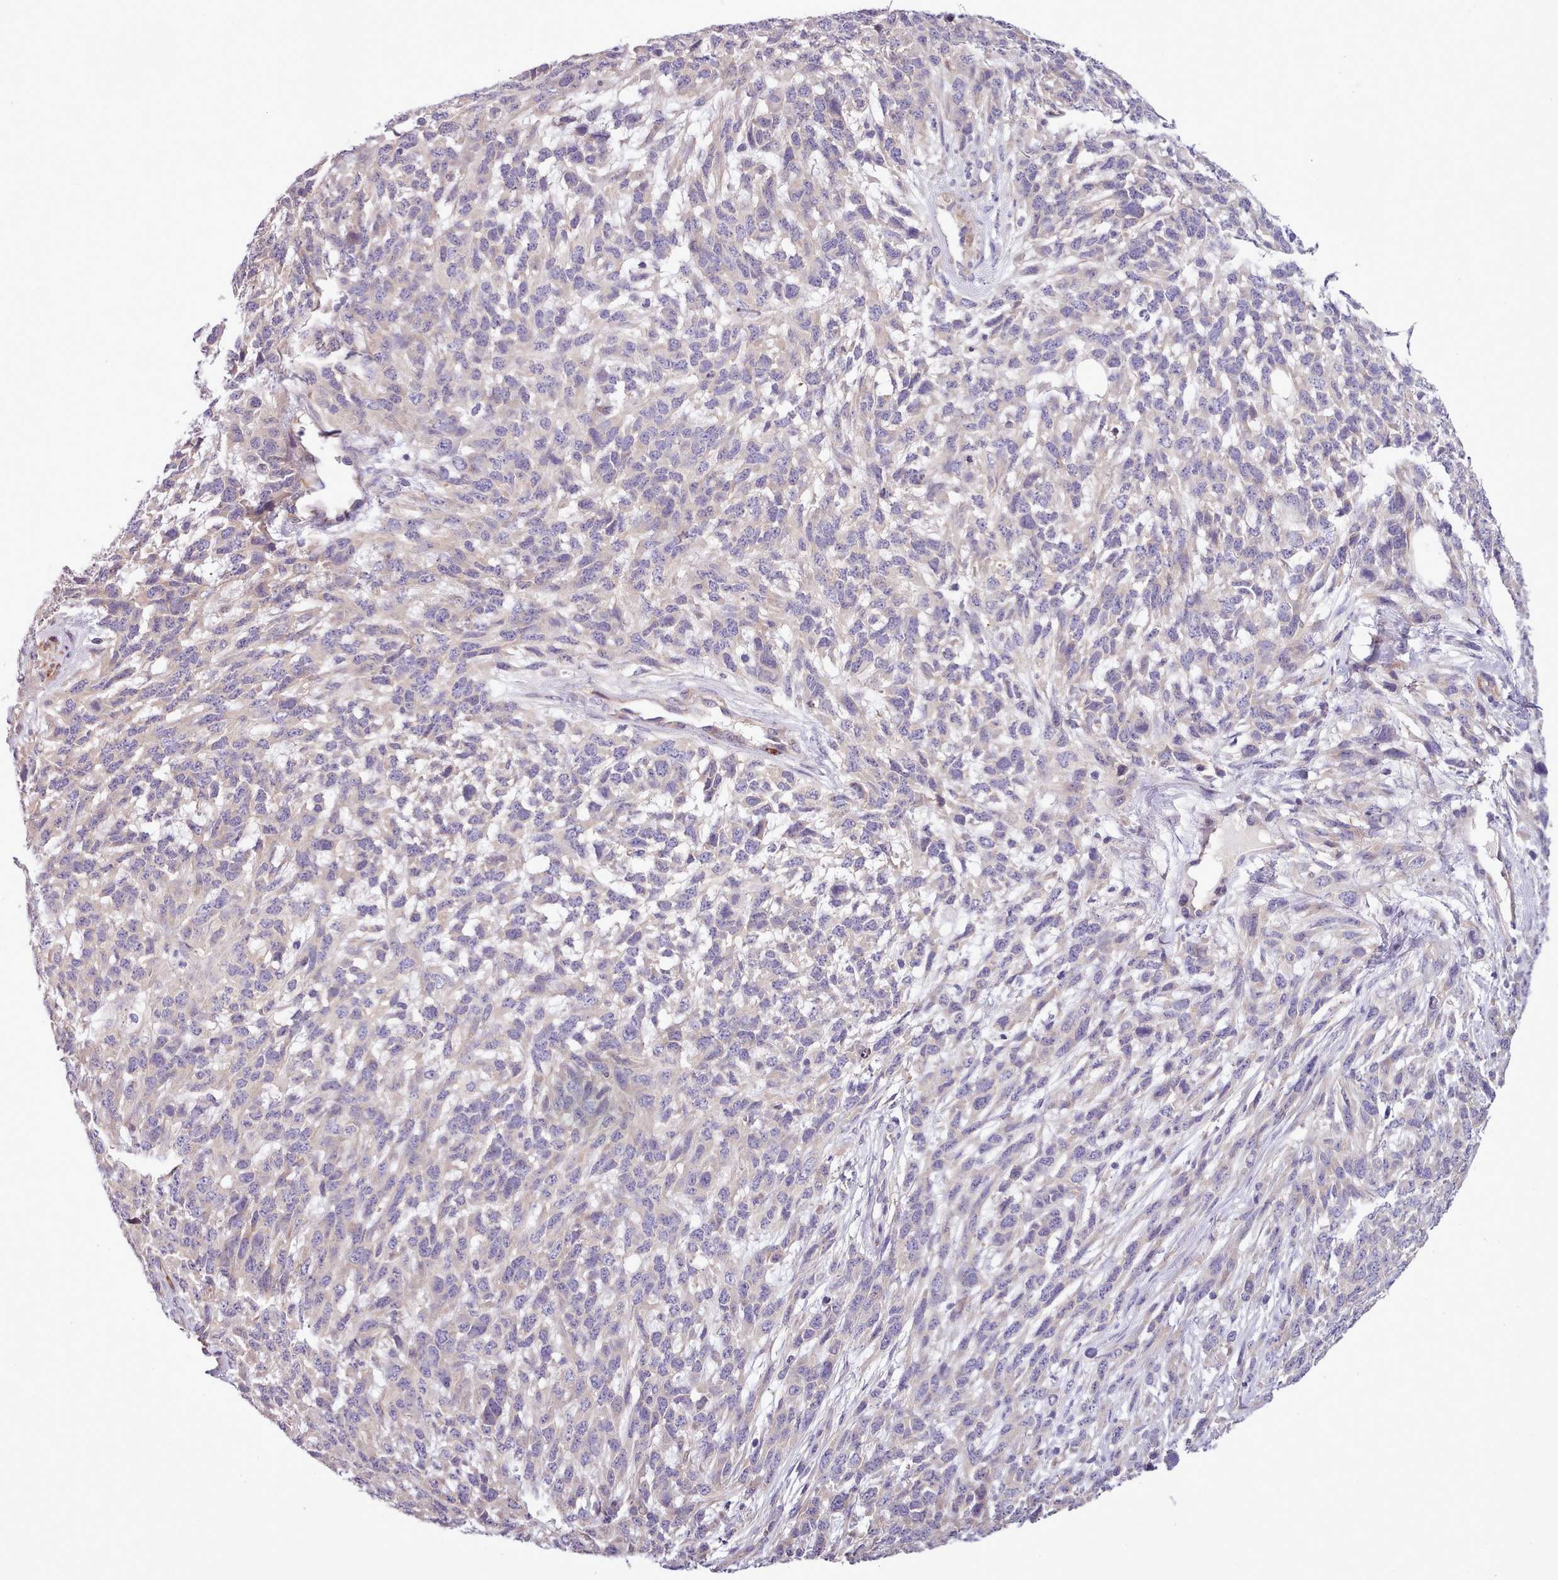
{"staining": {"intensity": "negative", "quantity": "none", "location": "none"}, "tissue": "melanoma", "cell_type": "Tumor cells", "image_type": "cancer", "snomed": [{"axis": "morphology", "description": "Normal morphology"}, {"axis": "morphology", "description": "Malignant melanoma, NOS"}, {"axis": "topography", "description": "Skin"}], "caption": "Melanoma stained for a protein using IHC shows no expression tumor cells.", "gene": "SETX", "patient": {"sex": "female", "age": 72}}